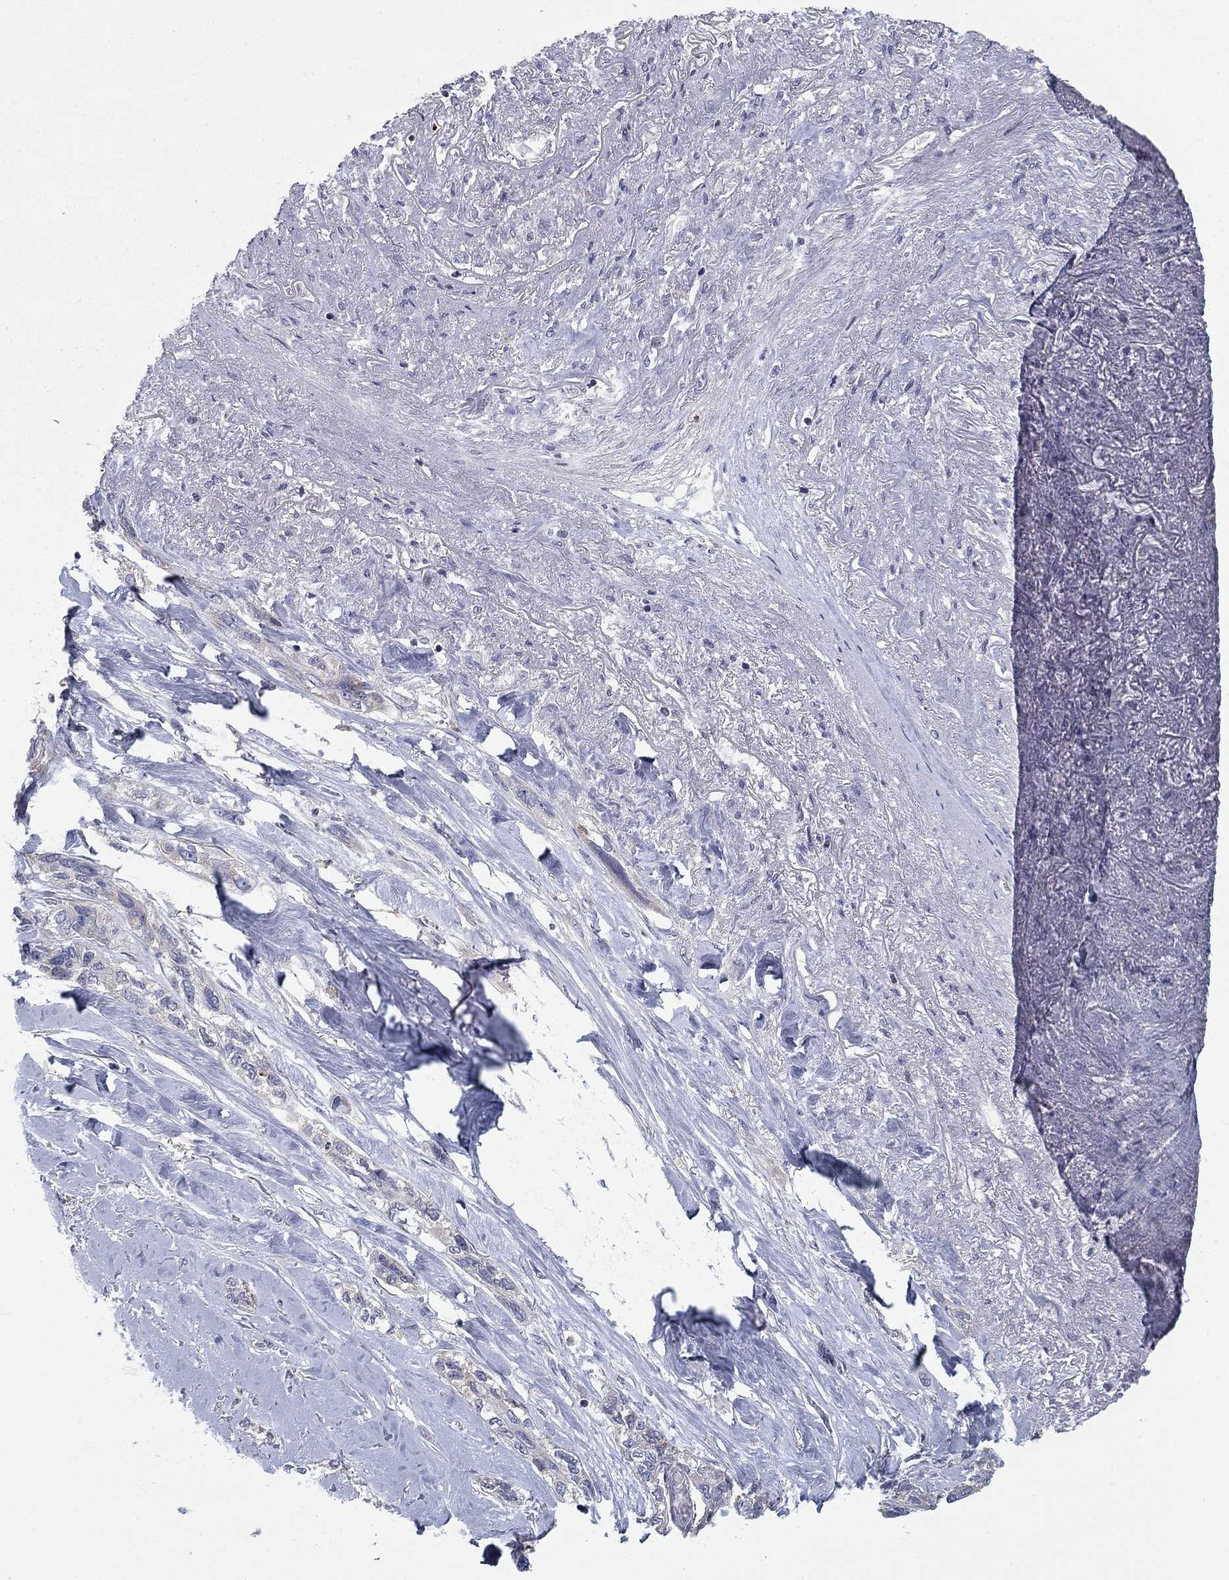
{"staining": {"intensity": "negative", "quantity": "none", "location": "none"}, "tissue": "lung cancer", "cell_type": "Tumor cells", "image_type": "cancer", "snomed": [{"axis": "morphology", "description": "Squamous cell carcinoma, NOS"}, {"axis": "topography", "description": "Lung"}], "caption": "Immunohistochemical staining of human lung cancer displays no significant positivity in tumor cells.", "gene": "MMAA", "patient": {"sex": "female", "age": 70}}